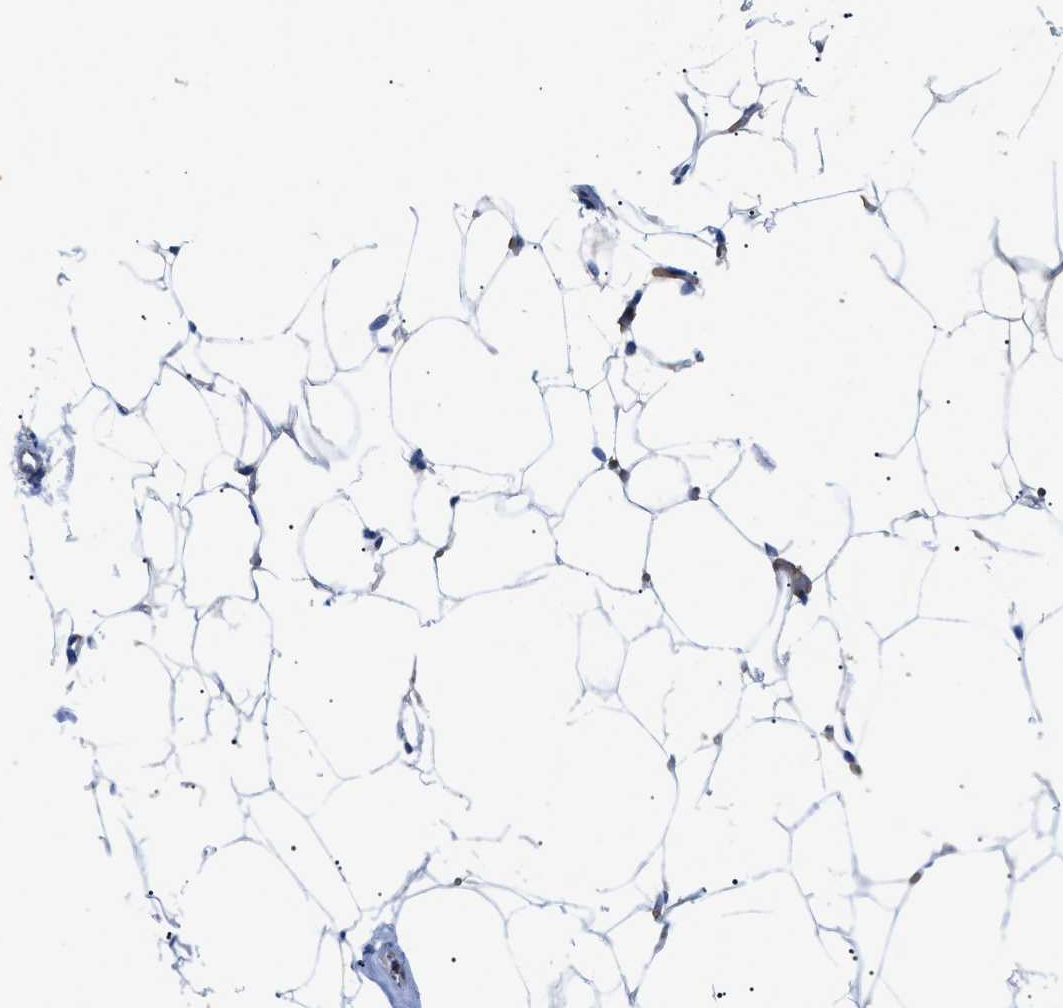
{"staining": {"intensity": "negative", "quantity": "none", "location": "none"}, "tissue": "adipose tissue", "cell_type": "Adipocytes", "image_type": "normal", "snomed": [{"axis": "morphology", "description": "Normal tissue, NOS"}, {"axis": "topography", "description": "Breast"}, {"axis": "topography", "description": "Soft tissue"}], "caption": "Immunohistochemistry of normal human adipose tissue shows no expression in adipocytes. Brightfield microscopy of IHC stained with DAB (brown) and hematoxylin (blue), captured at high magnification.", "gene": "HSPB8", "patient": {"sex": "female", "age": 75}}